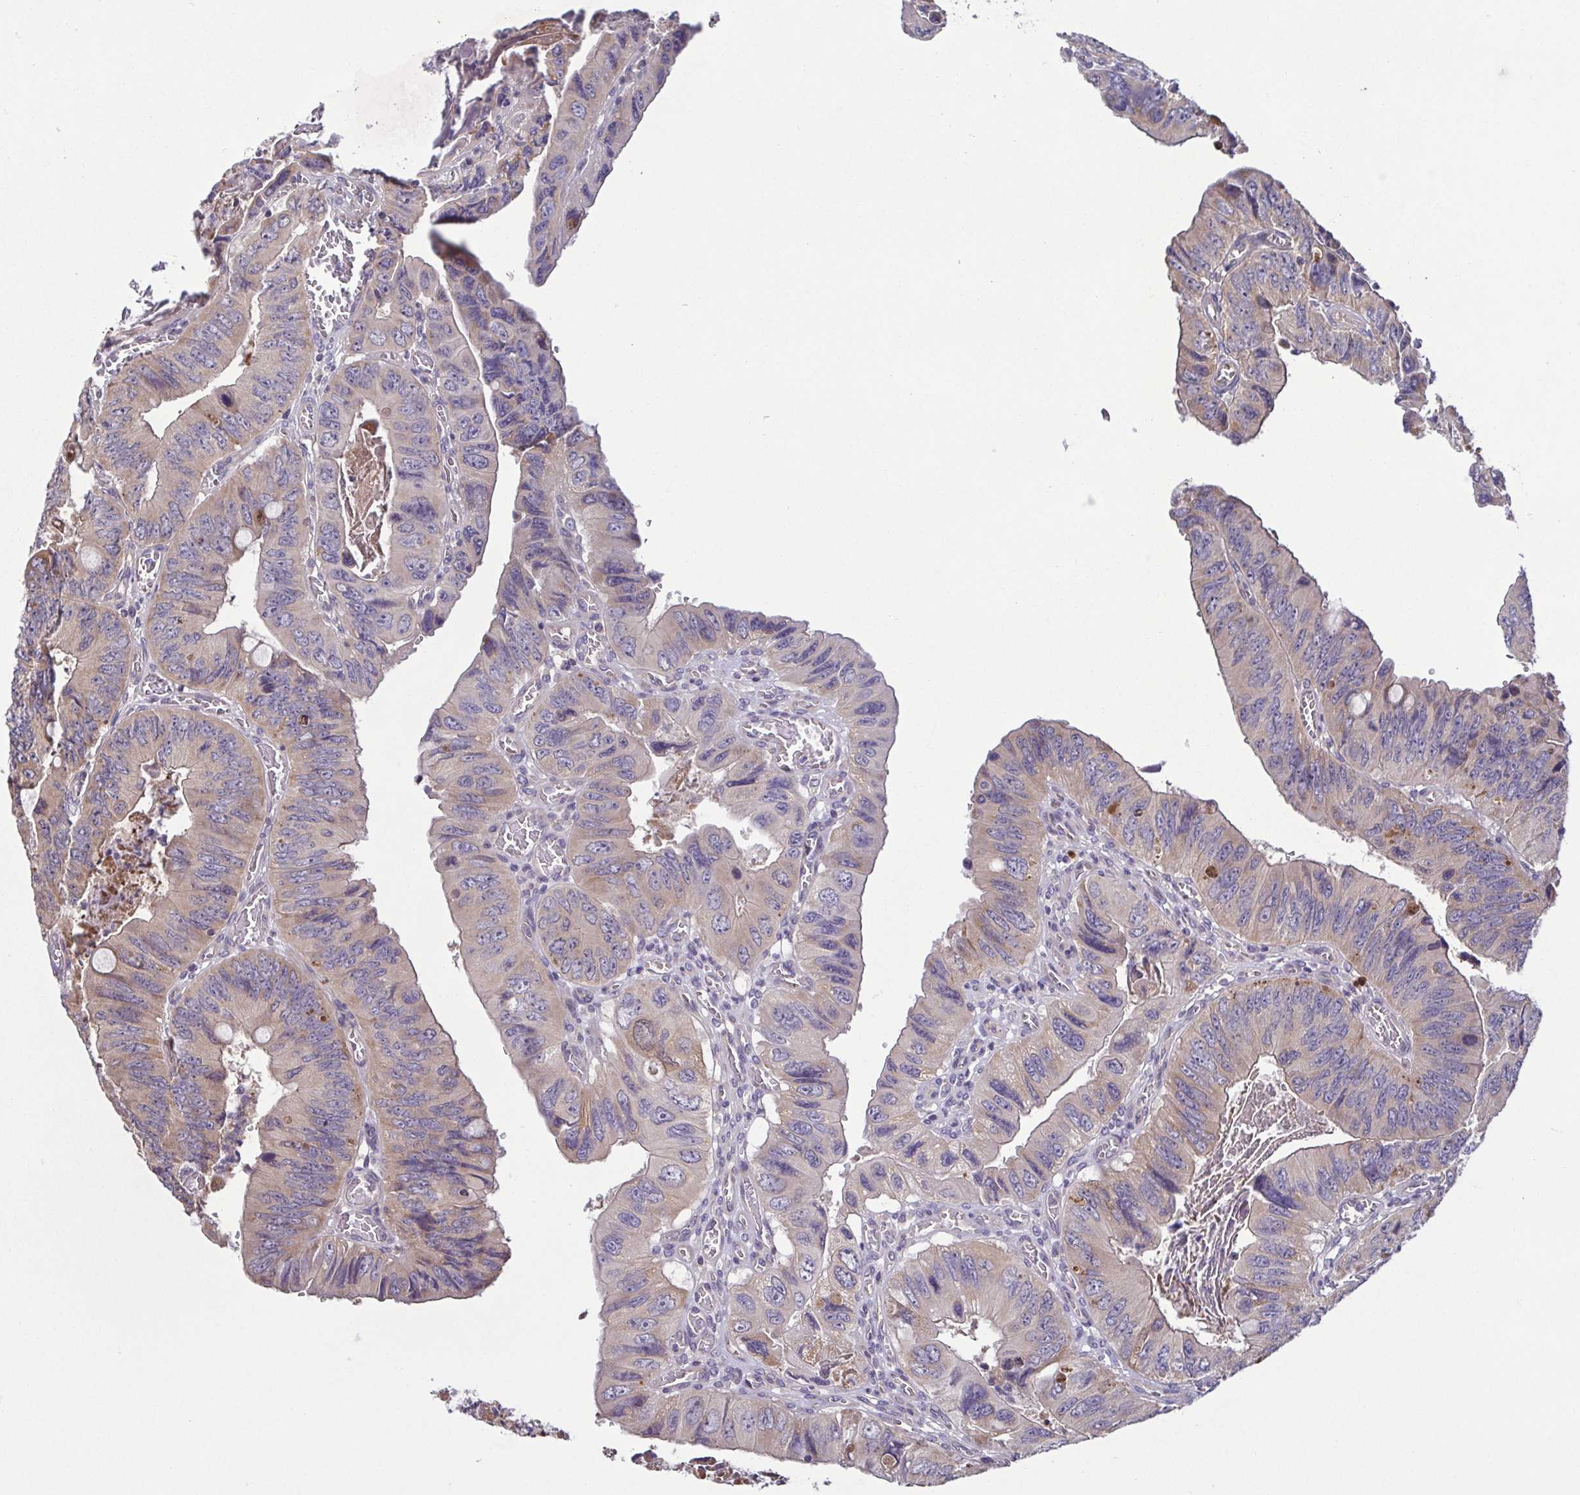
{"staining": {"intensity": "weak", "quantity": ">75%", "location": "cytoplasmic/membranous"}, "tissue": "colorectal cancer", "cell_type": "Tumor cells", "image_type": "cancer", "snomed": [{"axis": "morphology", "description": "Adenocarcinoma, NOS"}, {"axis": "topography", "description": "Colon"}], "caption": "Brown immunohistochemical staining in human adenocarcinoma (colorectal) demonstrates weak cytoplasmic/membranous positivity in approximately >75% of tumor cells. (IHC, brightfield microscopy, high magnification).", "gene": "OSBPL7", "patient": {"sex": "female", "age": 84}}